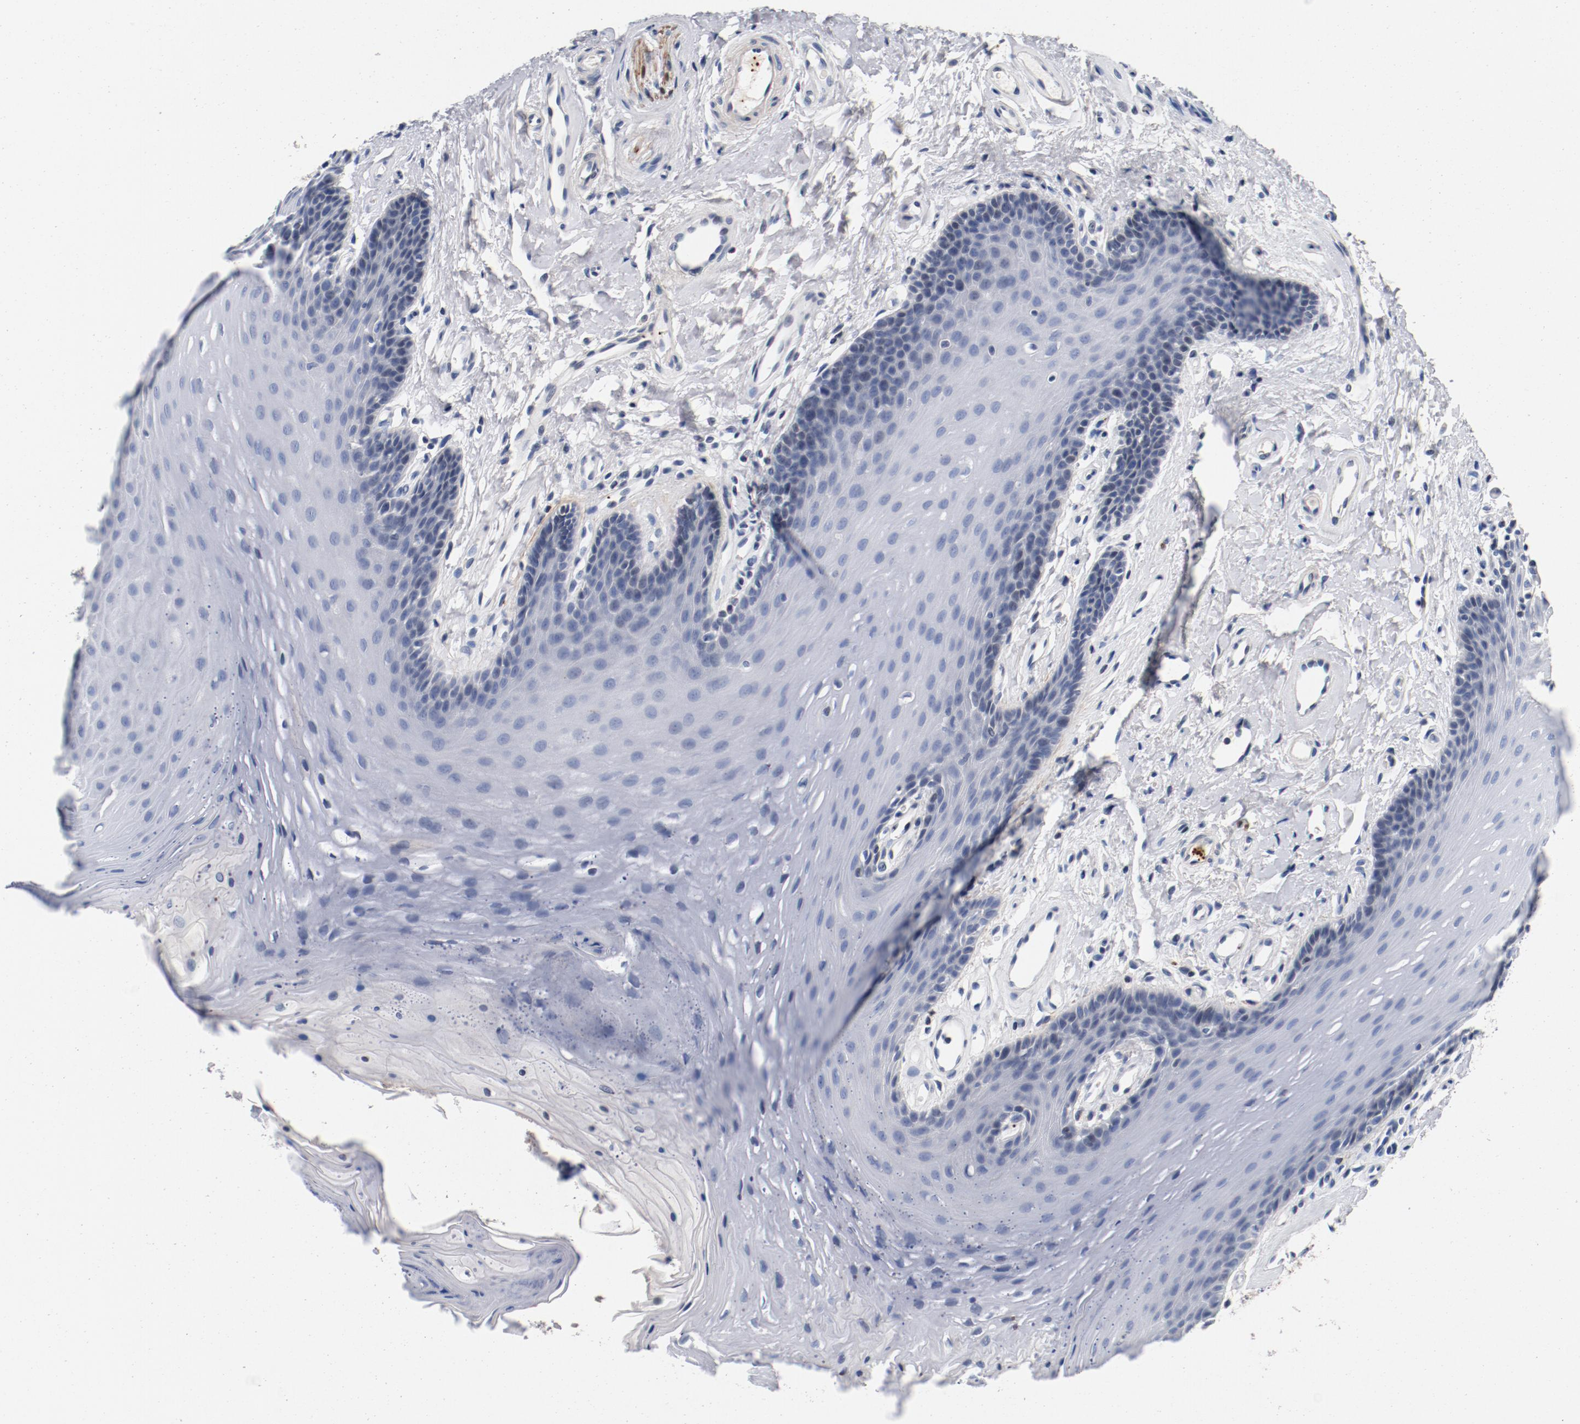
{"staining": {"intensity": "negative", "quantity": "none", "location": "none"}, "tissue": "oral mucosa", "cell_type": "Squamous epithelial cells", "image_type": "normal", "snomed": [{"axis": "morphology", "description": "Normal tissue, NOS"}, {"axis": "topography", "description": "Oral tissue"}], "caption": "The micrograph demonstrates no staining of squamous epithelial cells in benign oral mucosa.", "gene": "PIM1", "patient": {"sex": "male", "age": 62}}